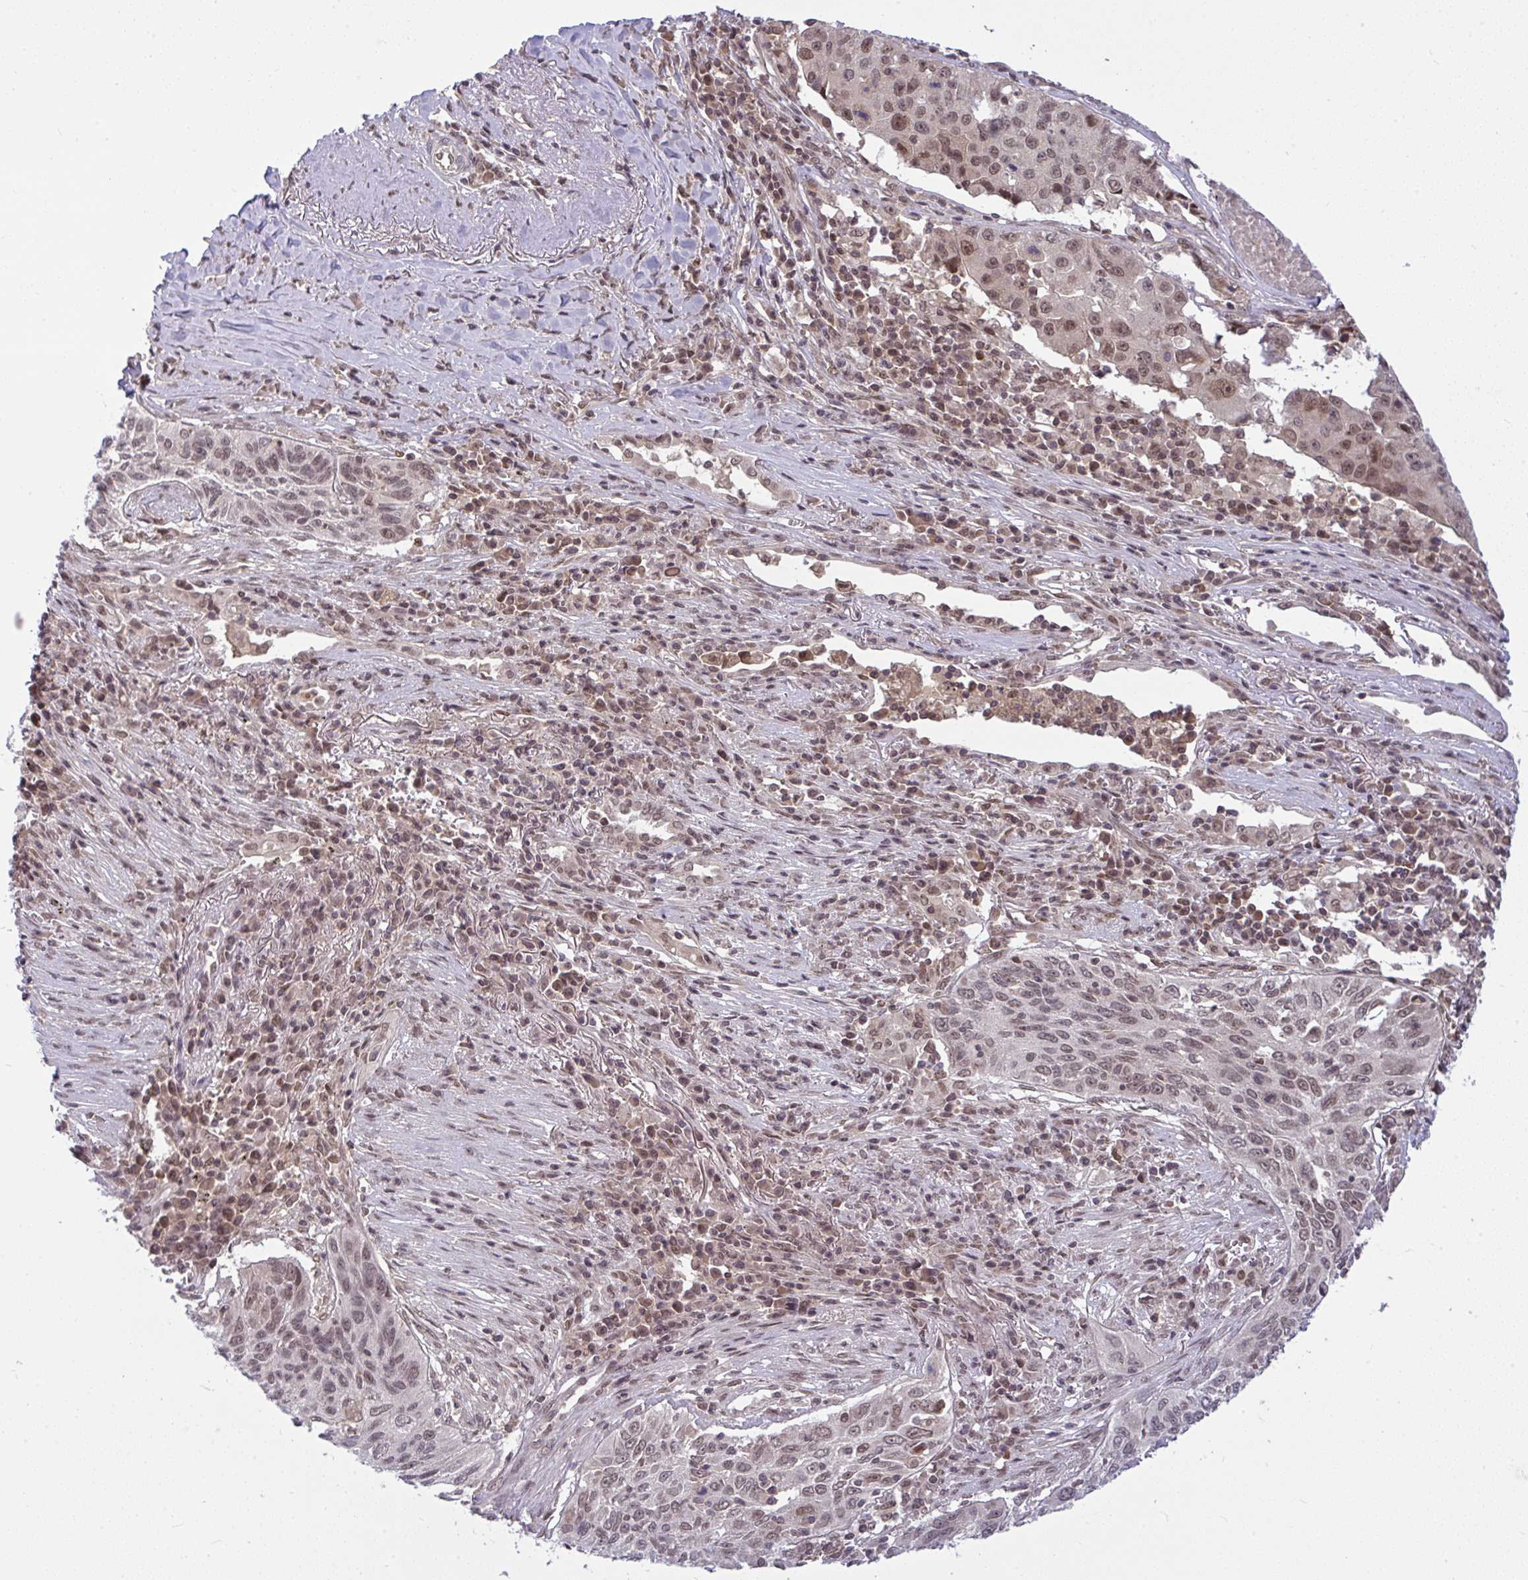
{"staining": {"intensity": "moderate", "quantity": ">75%", "location": "nuclear"}, "tissue": "lung cancer", "cell_type": "Tumor cells", "image_type": "cancer", "snomed": [{"axis": "morphology", "description": "Squamous cell carcinoma, NOS"}, {"axis": "topography", "description": "Lung"}], "caption": "Immunohistochemistry staining of lung cancer (squamous cell carcinoma), which reveals medium levels of moderate nuclear staining in about >75% of tumor cells indicating moderate nuclear protein staining. The staining was performed using DAB (brown) for protein detection and nuclei were counterstained in hematoxylin (blue).", "gene": "KLF2", "patient": {"sex": "female", "age": 66}}